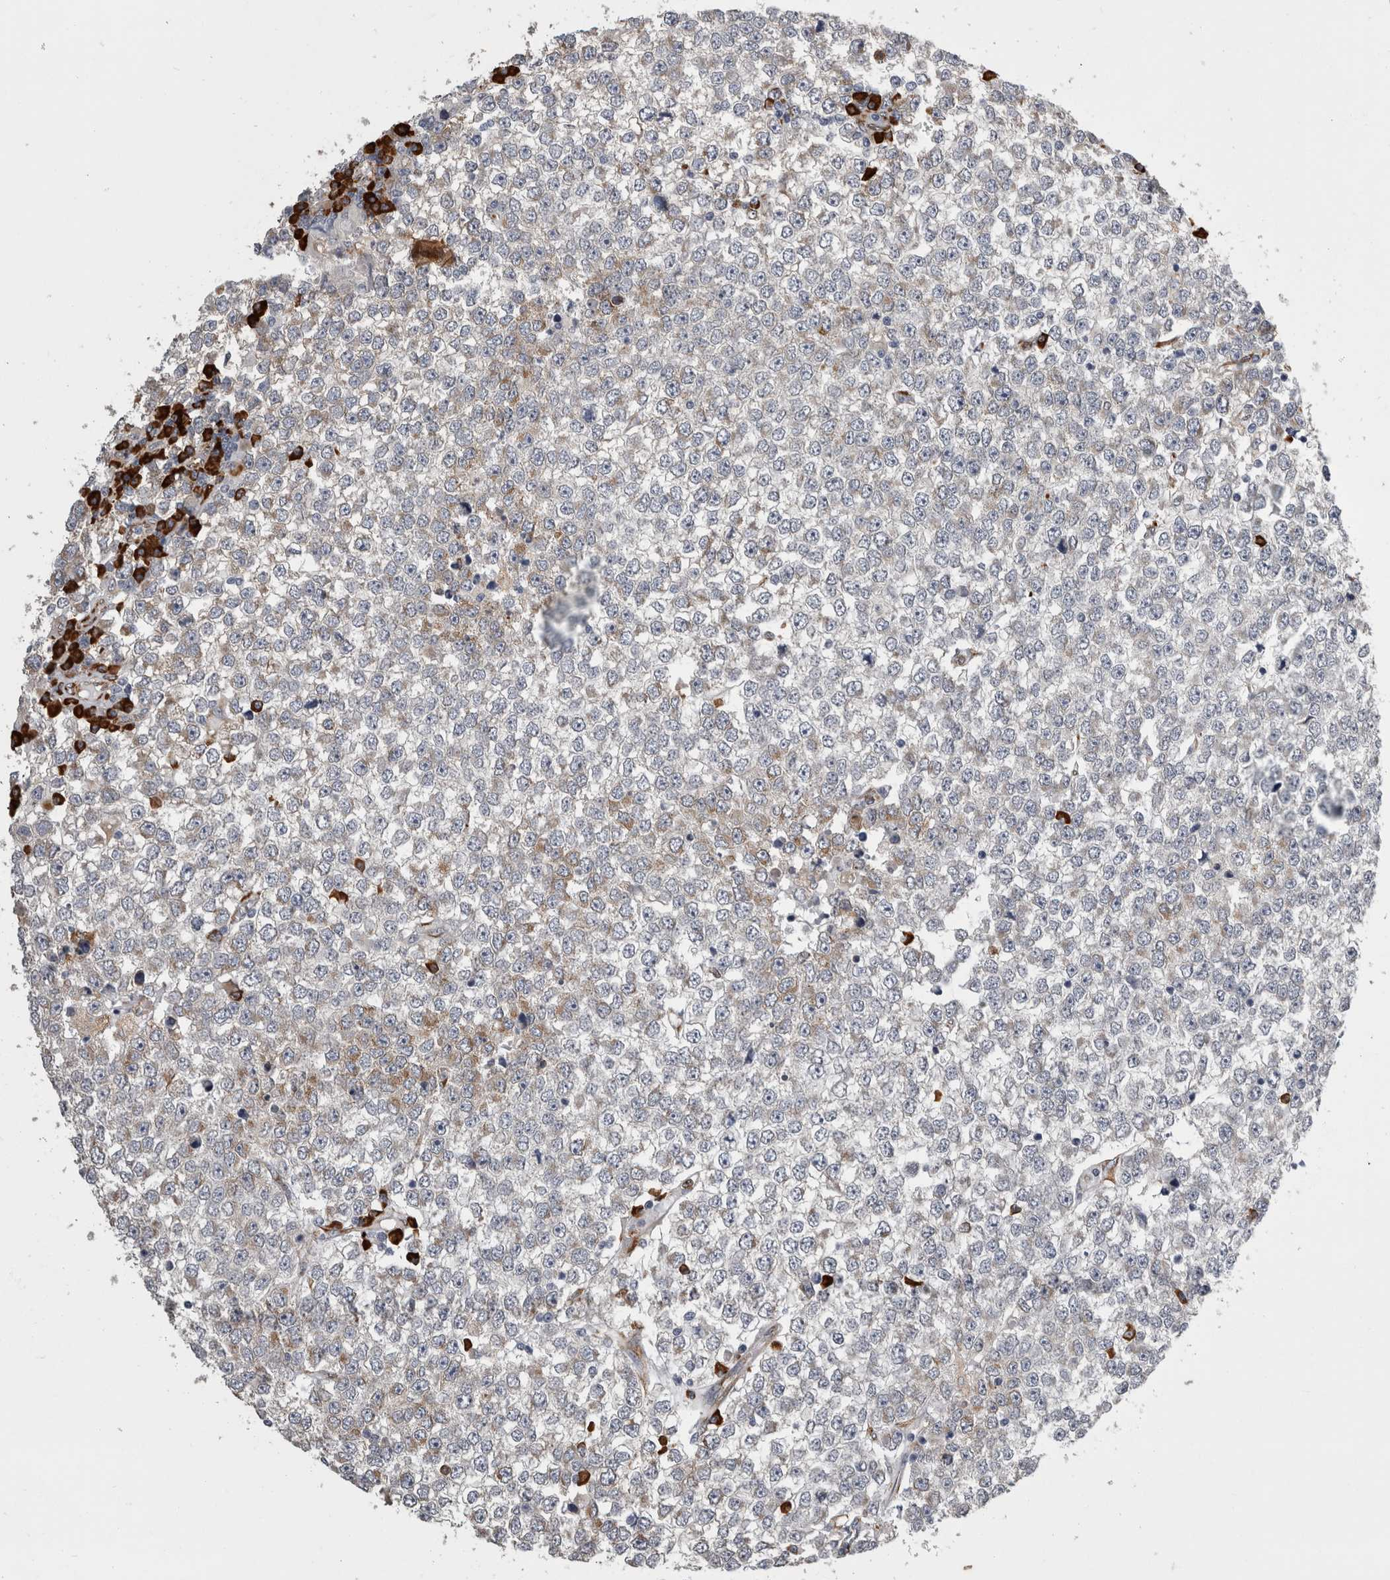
{"staining": {"intensity": "weak", "quantity": "25%-75%", "location": "cytoplasmic/membranous"}, "tissue": "testis cancer", "cell_type": "Tumor cells", "image_type": "cancer", "snomed": [{"axis": "morphology", "description": "Seminoma, NOS"}, {"axis": "topography", "description": "Testis"}], "caption": "Protein staining of testis seminoma tissue shows weak cytoplasmic/membranous staining in approximately 25%-75% of tumor cells. (brown staining indicates protein expression, while blue staining denotes nuclei).", "gene": "FHIP2B", "patient": {"sex": "male", "age": 65}}